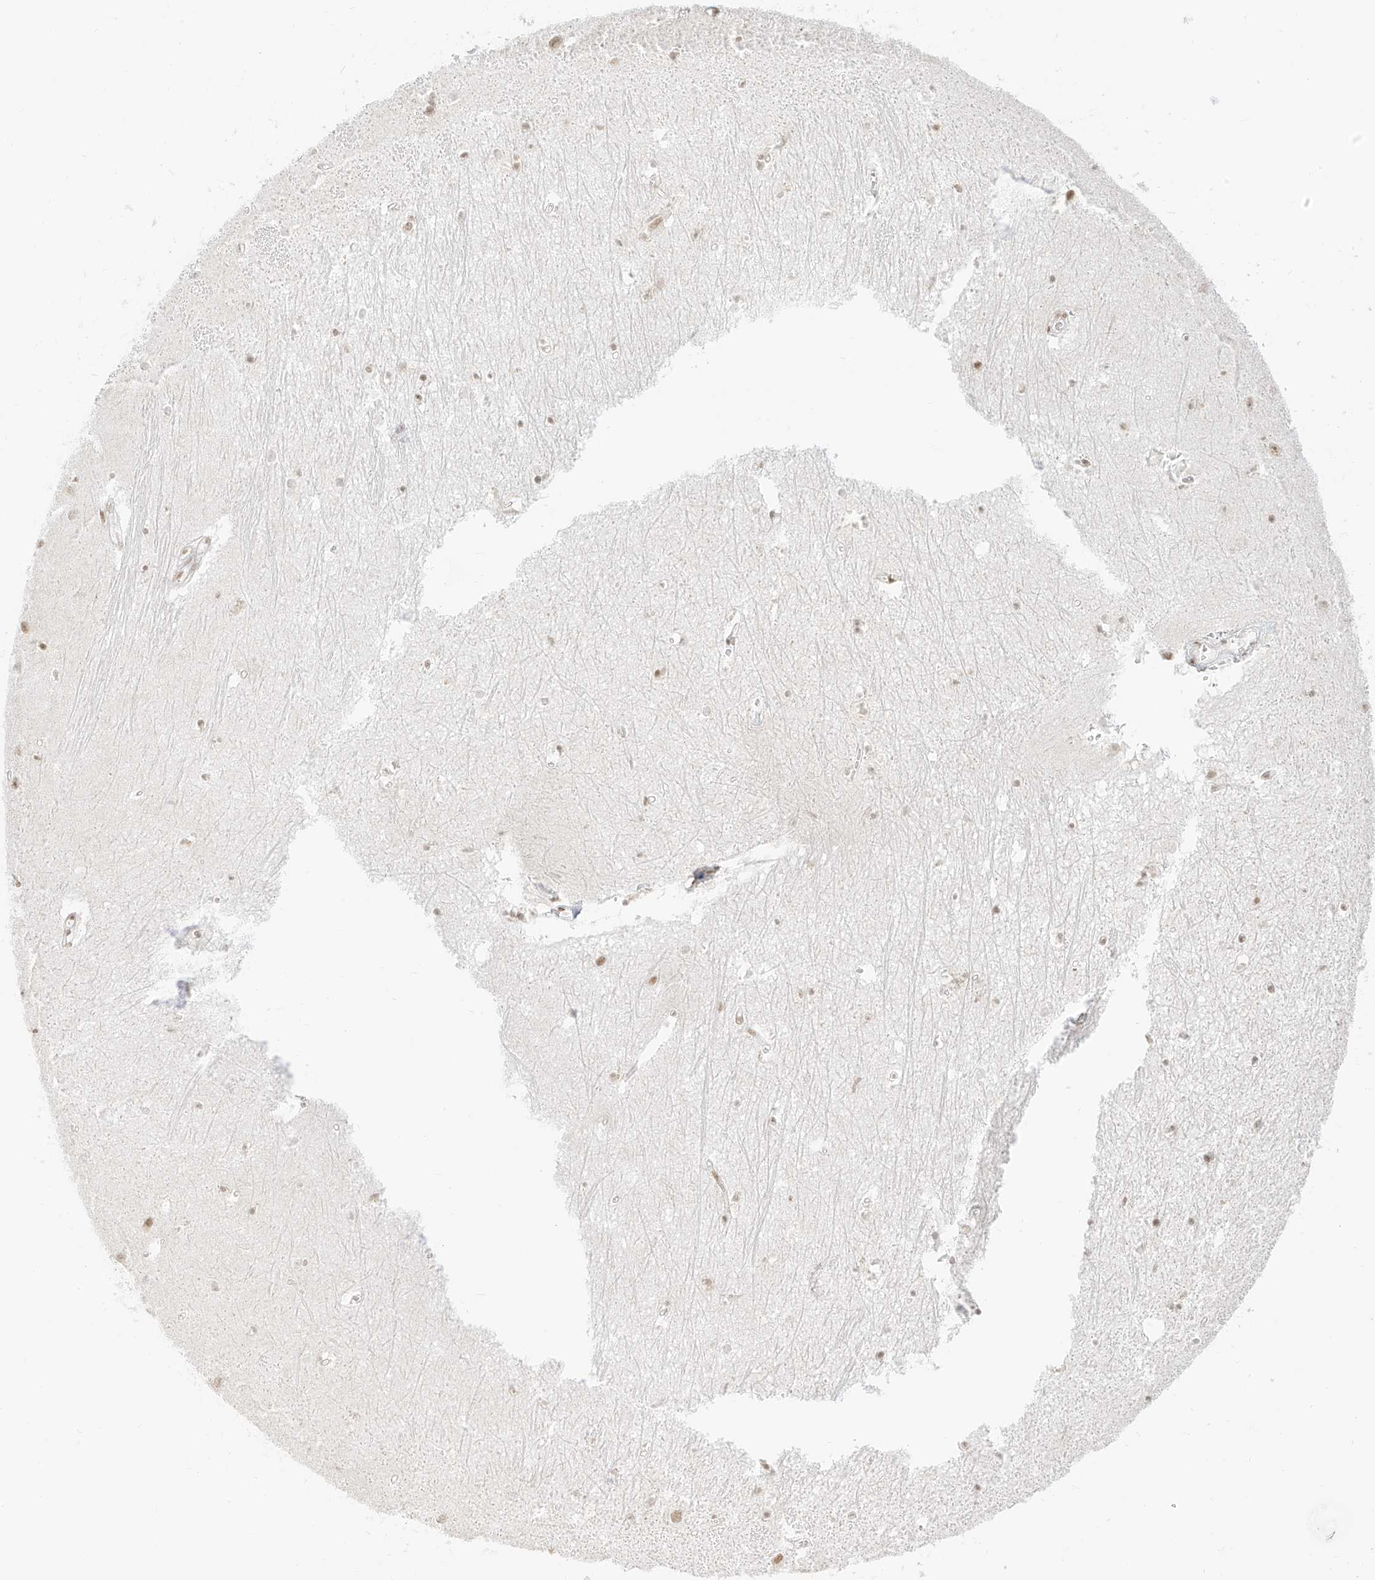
{"staining": {"intensity": "weak", "quantity": "25%-75%", "location": "nuclear"}, "tissue": "hippocampus", "cell_type": "Glial cells", "image_type": "normal", "snomed": [{"axis": "morphology", "description": "Normal tissue, NOS"}, {"axis": "topography", "description": "Hippocampus"}], "caption": "Immunohistochemical staining of normal human hippocampus shows 25%-75% levels of weak nuclear protein staining in approximately 25%-75% of glial cells.", "gene": "SUPT5H", "patient": {"sex": "female", "age": 64}}